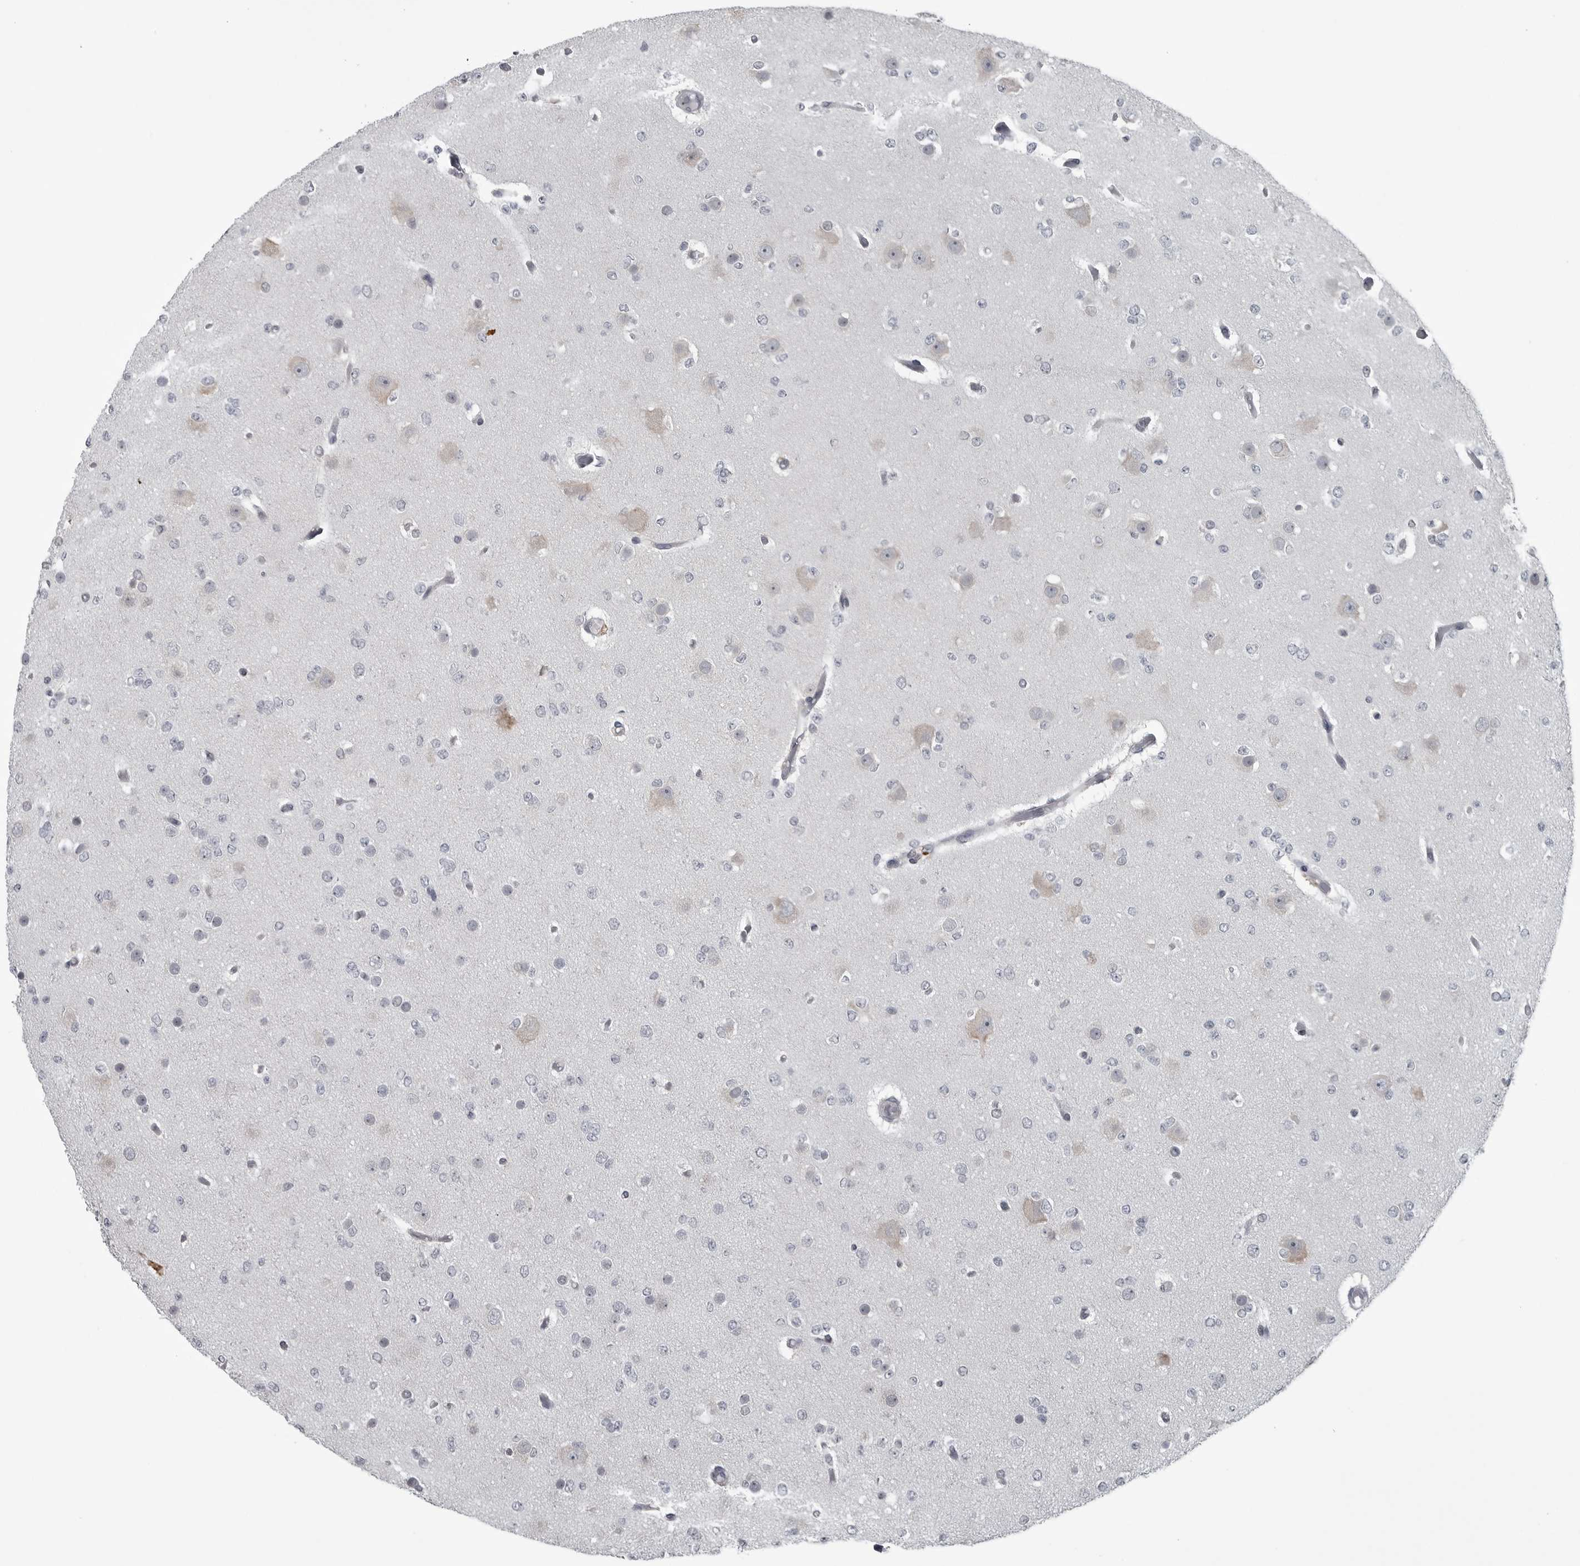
{"staining": {"intensity": "negative", "quantity": "none", "location": "none"}, "tissue": "glioma", "cell_type": "Tumor cells", "image_type": "cancer", "snomed": [{"axis": "morphology", "description": "Glioma, malignant, Low grade"}, {"axis": "topography", "description": "Brain"}], "caption": "IHC of malignant glioma (low-grade) exhibits no positivity in tumor cells. Nuclei are stained in blue.", "gene": "LYSMD1", "patient": {"sex": "female", "age": 22}}